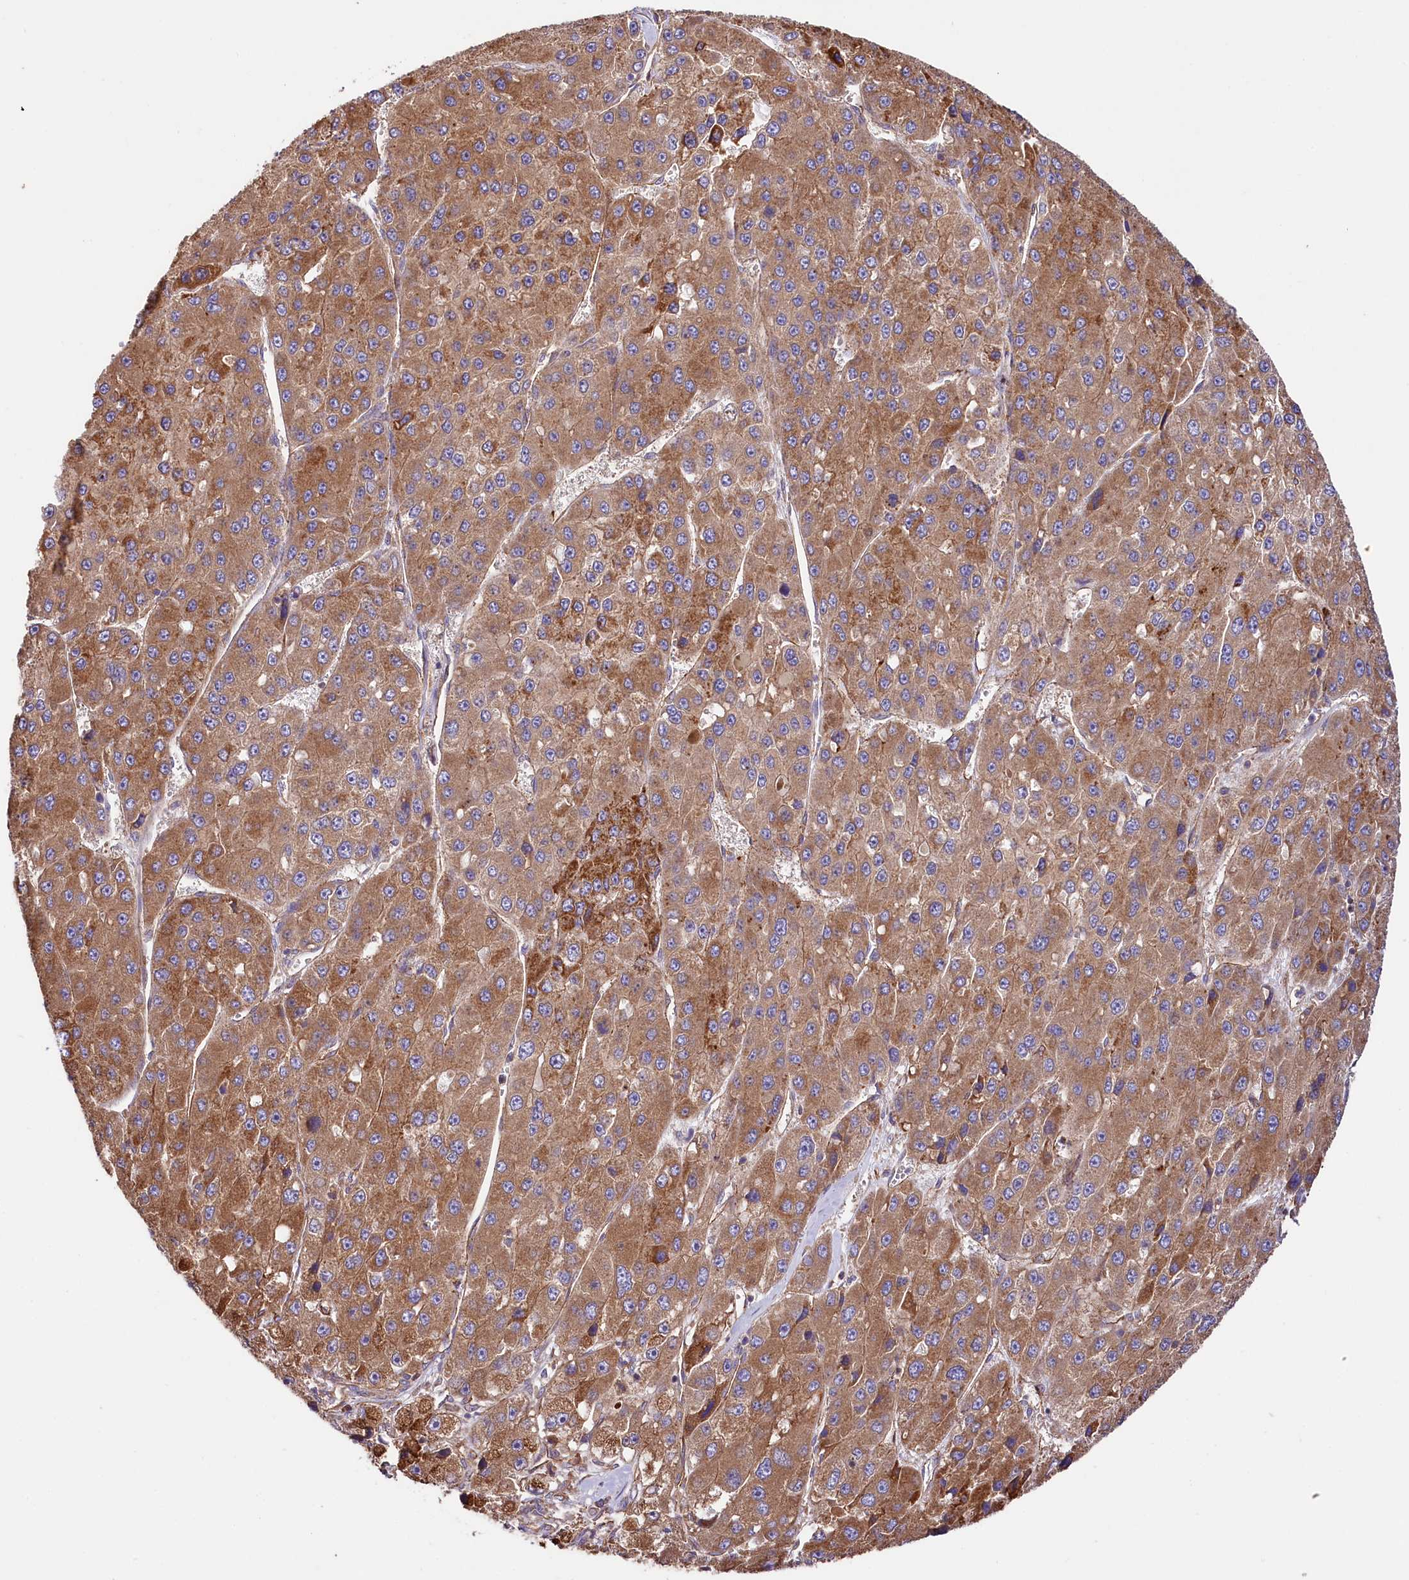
{"staining": {"intensity": "moderate", "quantity": ">75%", "location": "cytoplasmic/membranous"}, "tissue": "liver cancer", "cell_type": "Tumor cells", "image_type": "cancer", "snomed": [{"axis": "morphology", "description": "Carcinoma, Hepatocellular, NOS"}, {"axis": "topography", "description": "Liver"}], "caption": "An IHC photomicrograph of tumor tissue is shown. Protein staining in brown highlights moderate cytoplasmic/membranous positivity in liver hepatocellular carcinoma within tumor cells. (Brightfield microscopy of DAB IHC at high magnification).", "gene": "CEP295", "patient": {"sex": "female", "age": 73}}